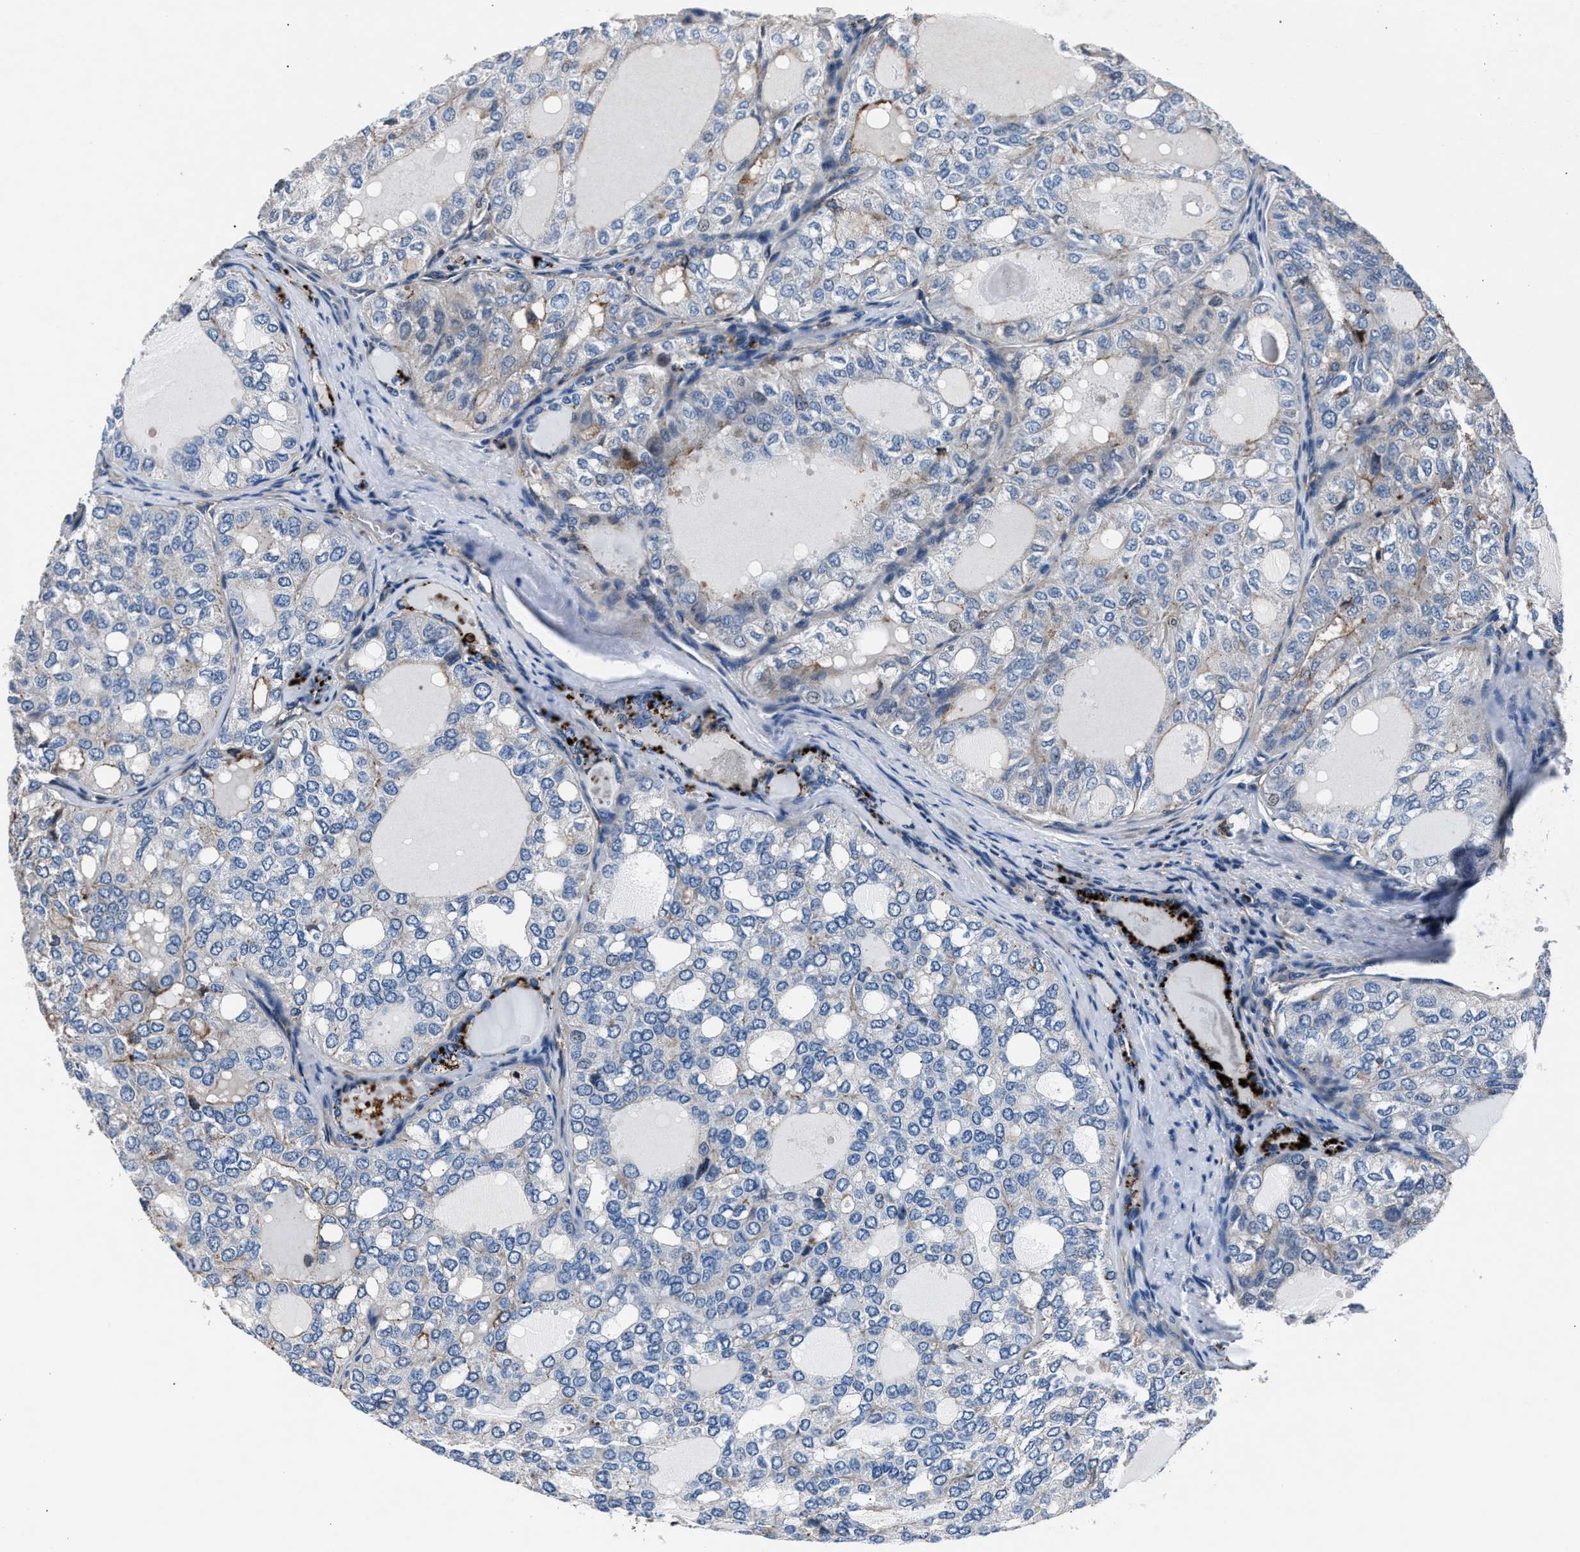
{"staining": {"intensity": "negative", "quantity": "none", "location": "none"}, "tissue": "thyroid cancer", "cell_type": "Tumor cells", "image_type": "cancer", "snomed": [{"axis": "morphology", "description": "Follicular adenoma carcinoma, NOS"}, {"axis": "topography", "description": "Thyroid gland"}], "caption": "Image shows no significant protein positivity in tumor cells of thyroid follicular adenoma carcinoma.", "gene": "MFSD11", "patient": {"sex": "male", "age": 75}}